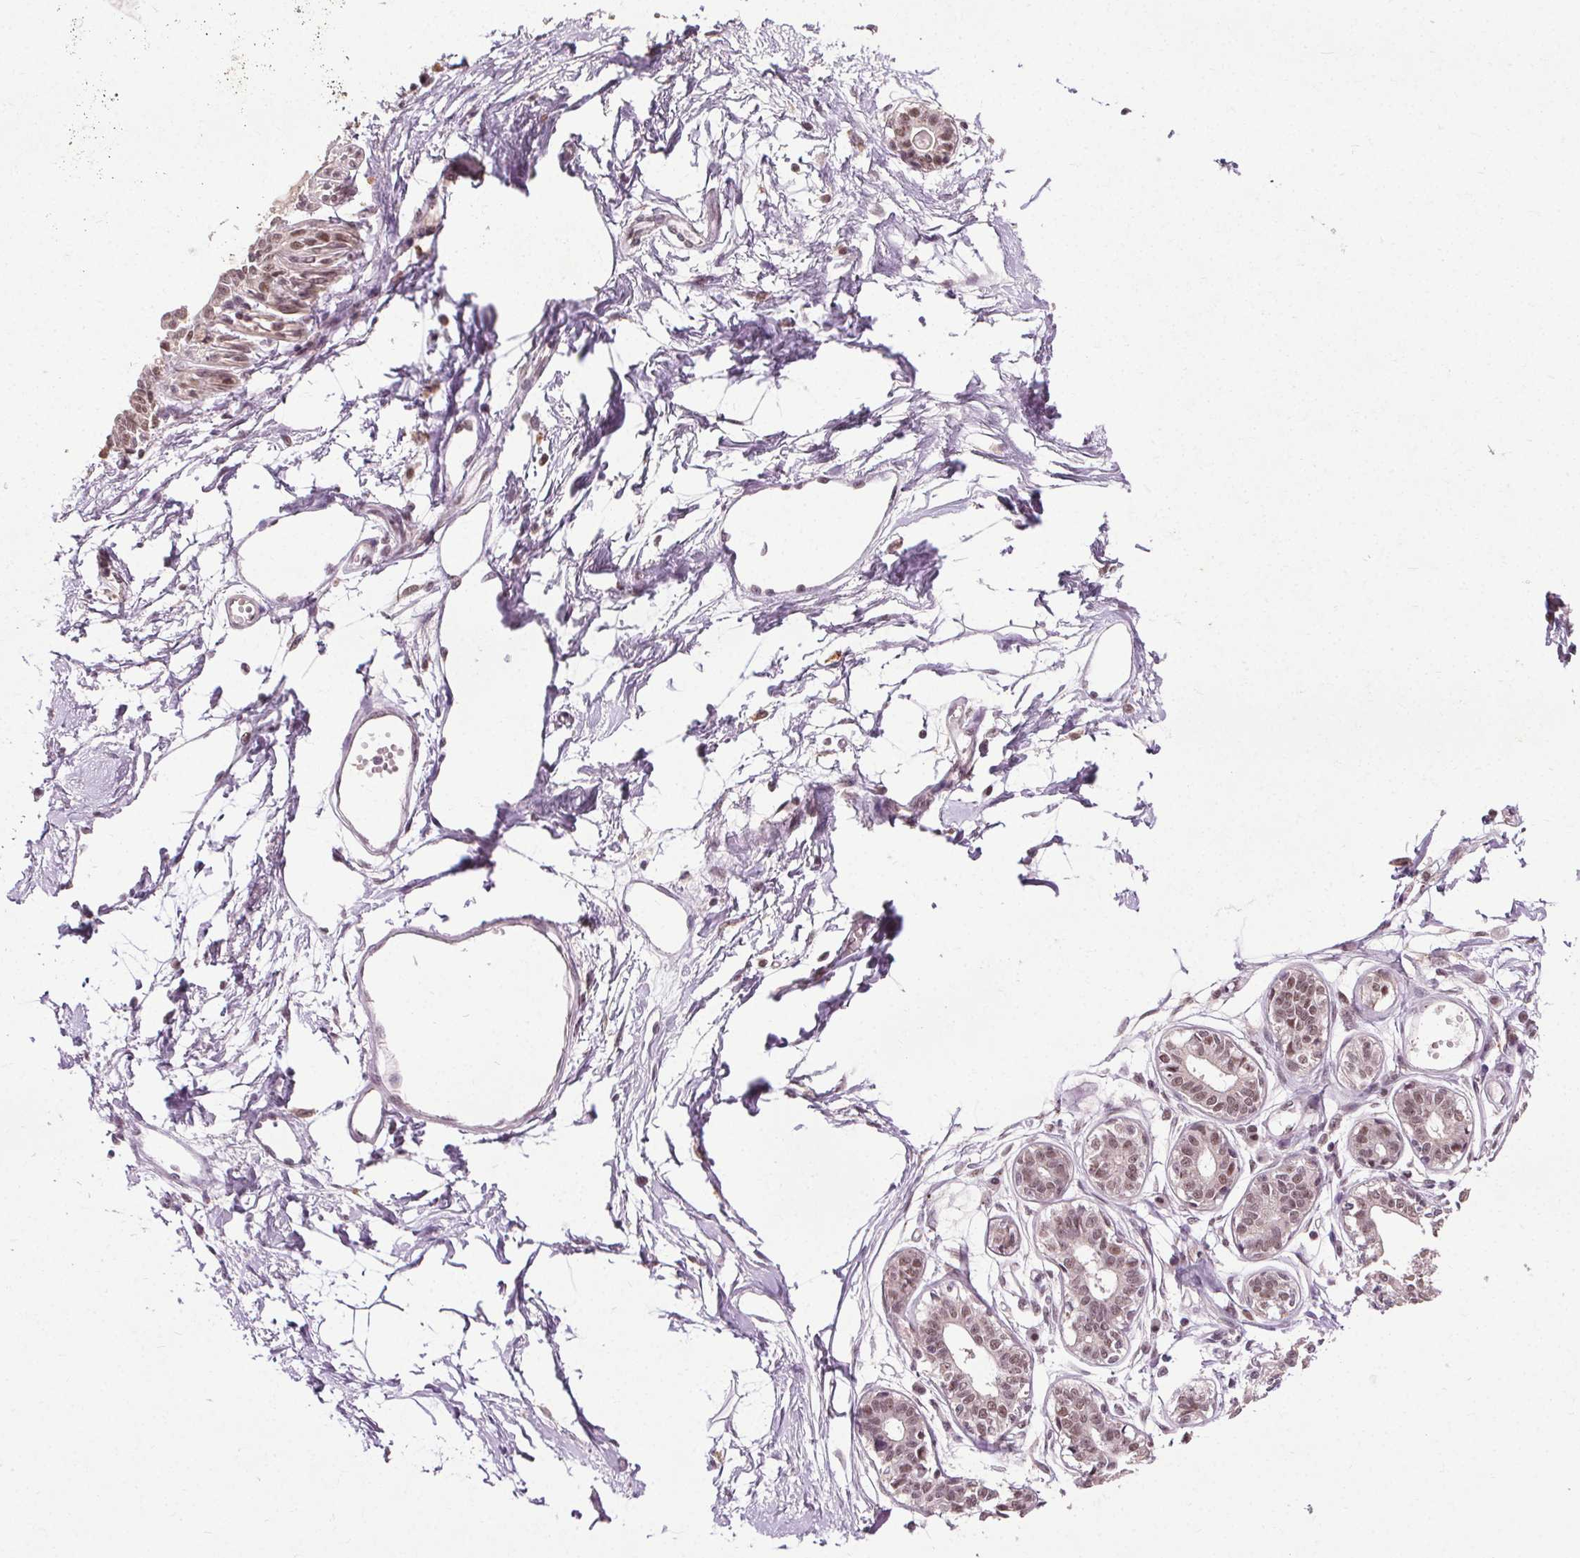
{"staining": {"intensity": "moderate", "quantity": "<25%", "location": "nuclear"}, "tissue": "breast", "cell_type": "Adipocytes", "image_type": "normal", "snomed": [{"axis": "morphology", "description": "Normal tissue, NOS"}, {"axis": "topography", "description": "Breast"}], "caption": "Breast stained with a brown dye shows moderate nuclear positive expression in approximately <25% of adipocytes.", "gene": "MED6", "patient": {"sex": "female", "age": 45}}